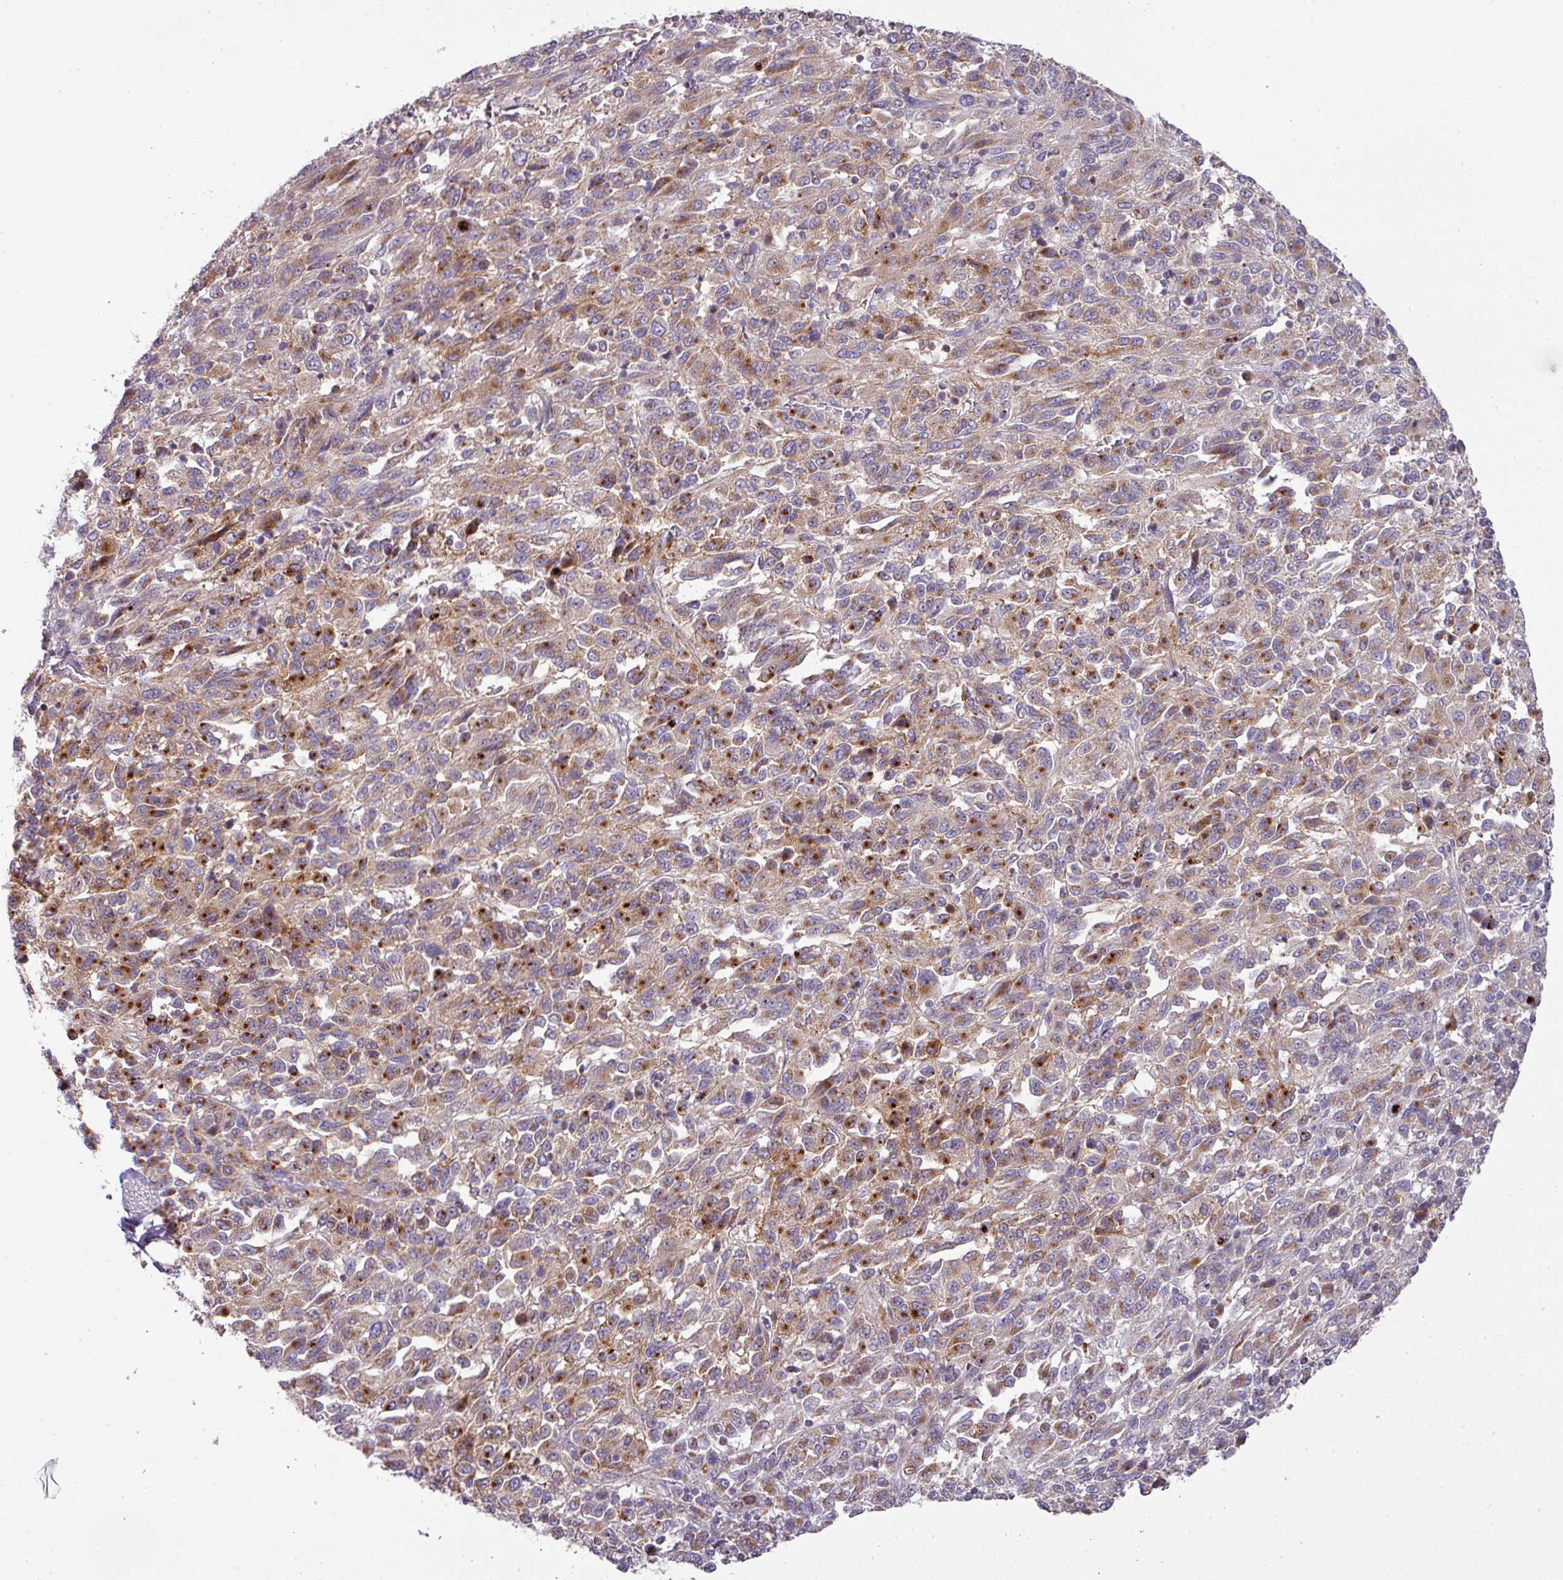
{"staining": {"intensity": "moderate", "quantity": "25%-75%", "location": "cytoplasmic/membranous"}, "tissue": "melanoma", "cell_type": "Tumor cells", "image_type": "cancer", "snomed": [{"axis": "morphology", "description": "Malignant melanoma, Metastatic site"}, {"axis": "topography", "description": "Lung"}], "caption": "A high-resolution micrograph shows immunohistochemistry staining of melanoma, which displays moderate cytoplasmic/membranous expression in approximately 25%-75% of tumor cells. Ihc stains the protein in brown and the nuclei are stained blue.", "gene": "TRAPPC1", "patient": {"sex": "male", "age": 64}}